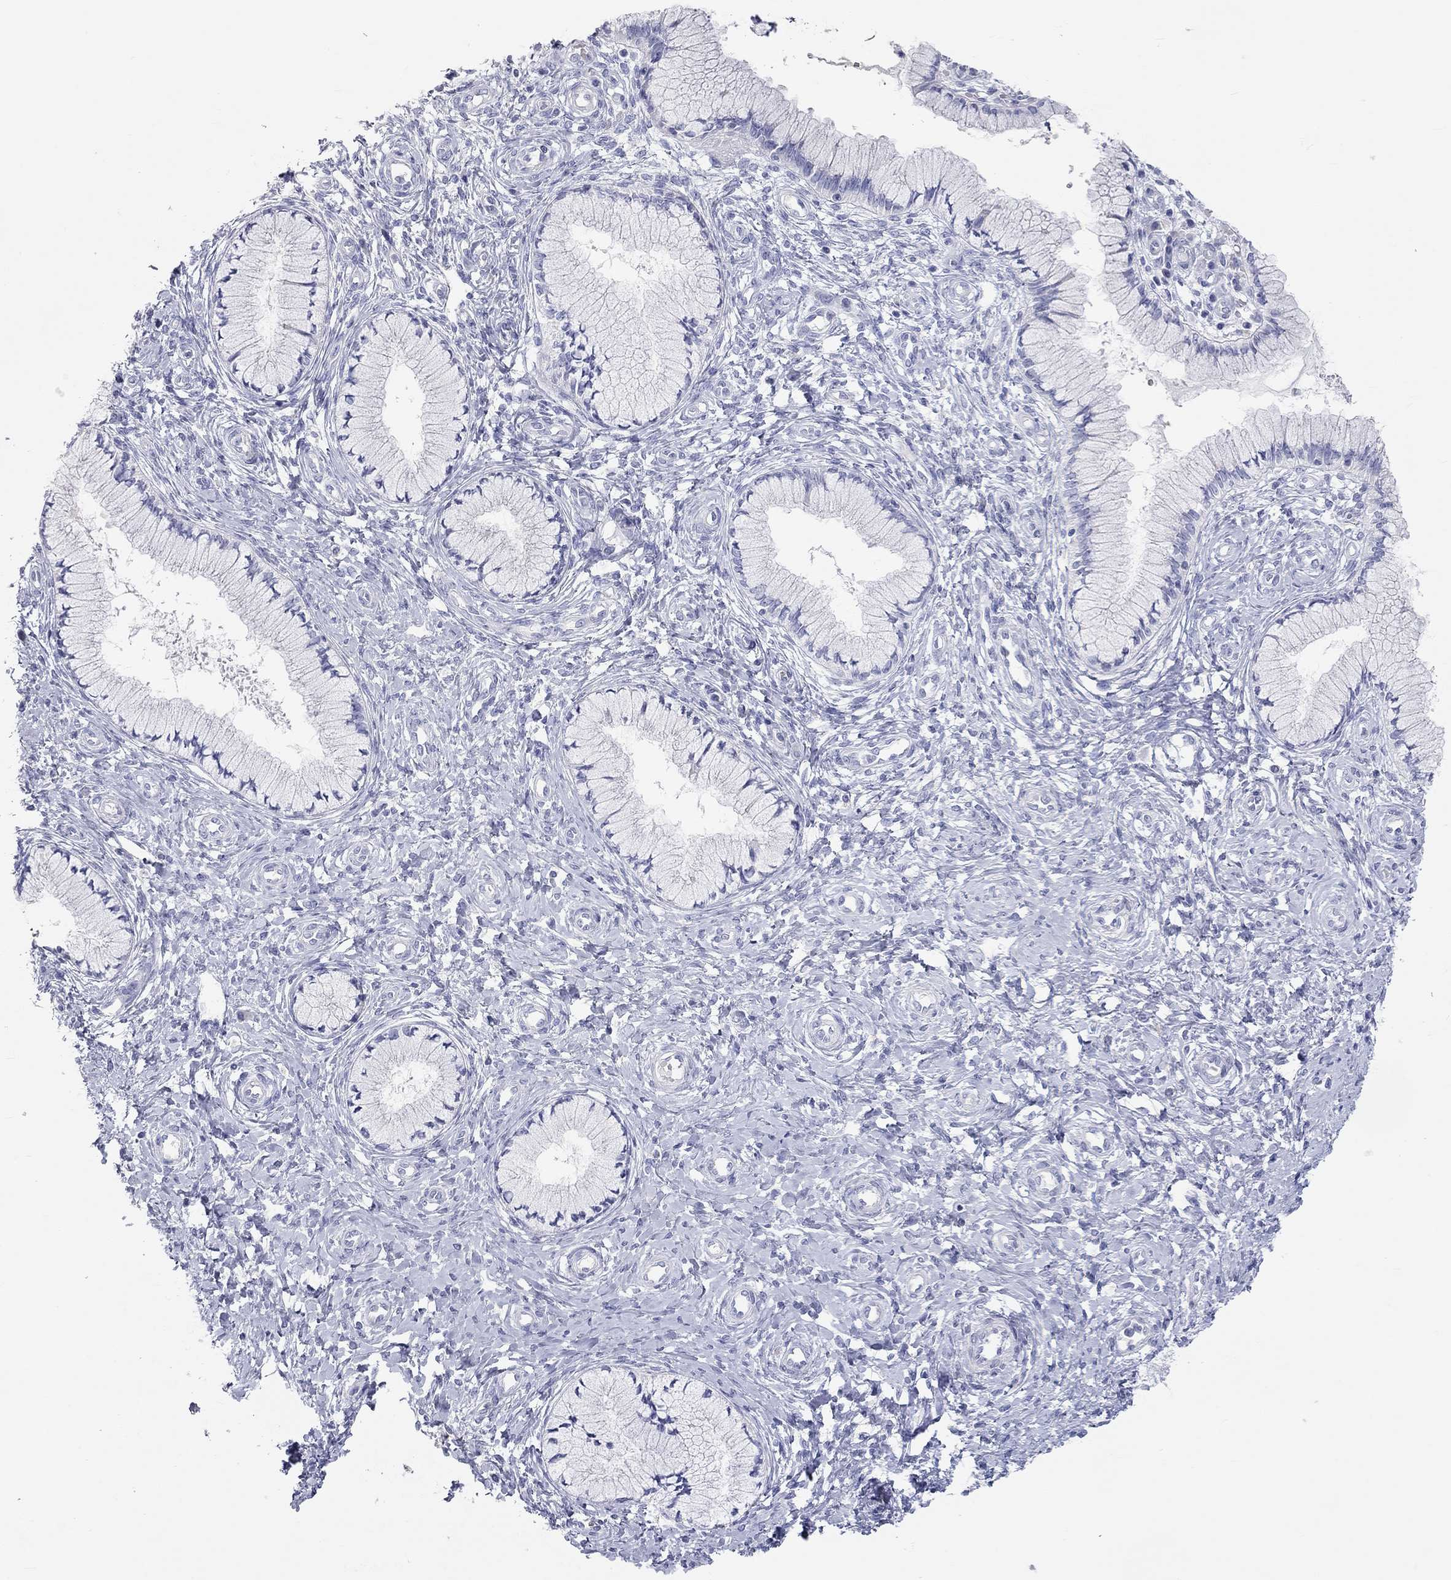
{"staining": {"intensity": "negative", "quantity": "none", "location": "none"}, "tissue": "cervix", "cell_type": "Glandular cells", "image_type": "normal", "snomed": [{"axis": "morphology", "description": "Normal tissue, NOS"}, {"axis": "topography", "description": "Cervix"}], "caption": "Protein analysis of normal cervix displays no significant staining in glandular cells.", "gene": "PCDHGC5", "patient": {"sex": "female", "age": 37}}